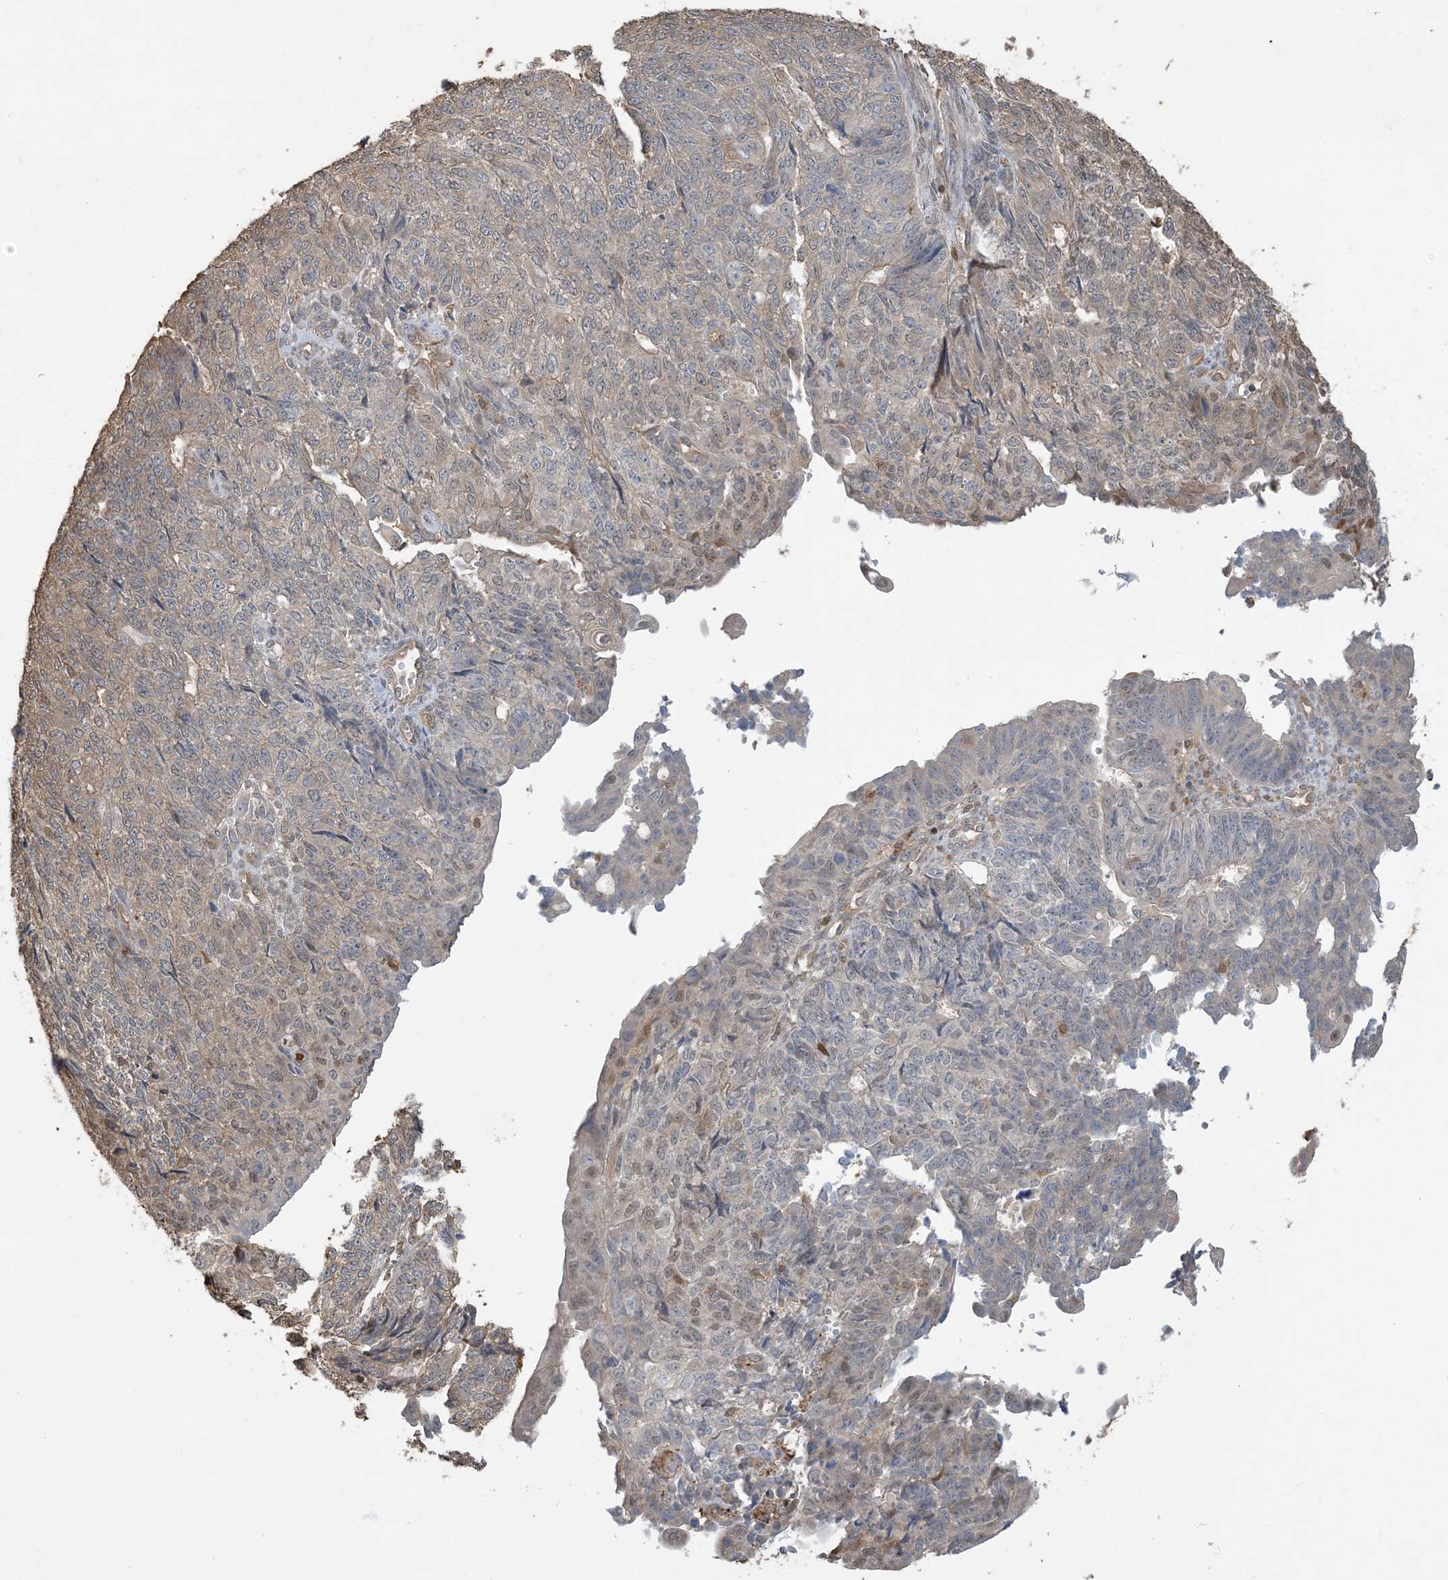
{"staining": {"intensity": "weak", "quantity": "<25%", "location": "cytoplasmic/membranous"}, "tissue": "endometrial cancer", "cell_type": "Tumor cells", "image_type": "cancer", "snomed": [{"axis": "morphology", "description": "Adenocarcinoma, NOS"}, {"axis": "topography", "description": "Endometrium"}], "caption": "Micrograph shows no protein staining in tumor cells of endometrial cancer tissue.", "gene": "TMSB4X", "patient": {"sex": "female", "age": 32}}